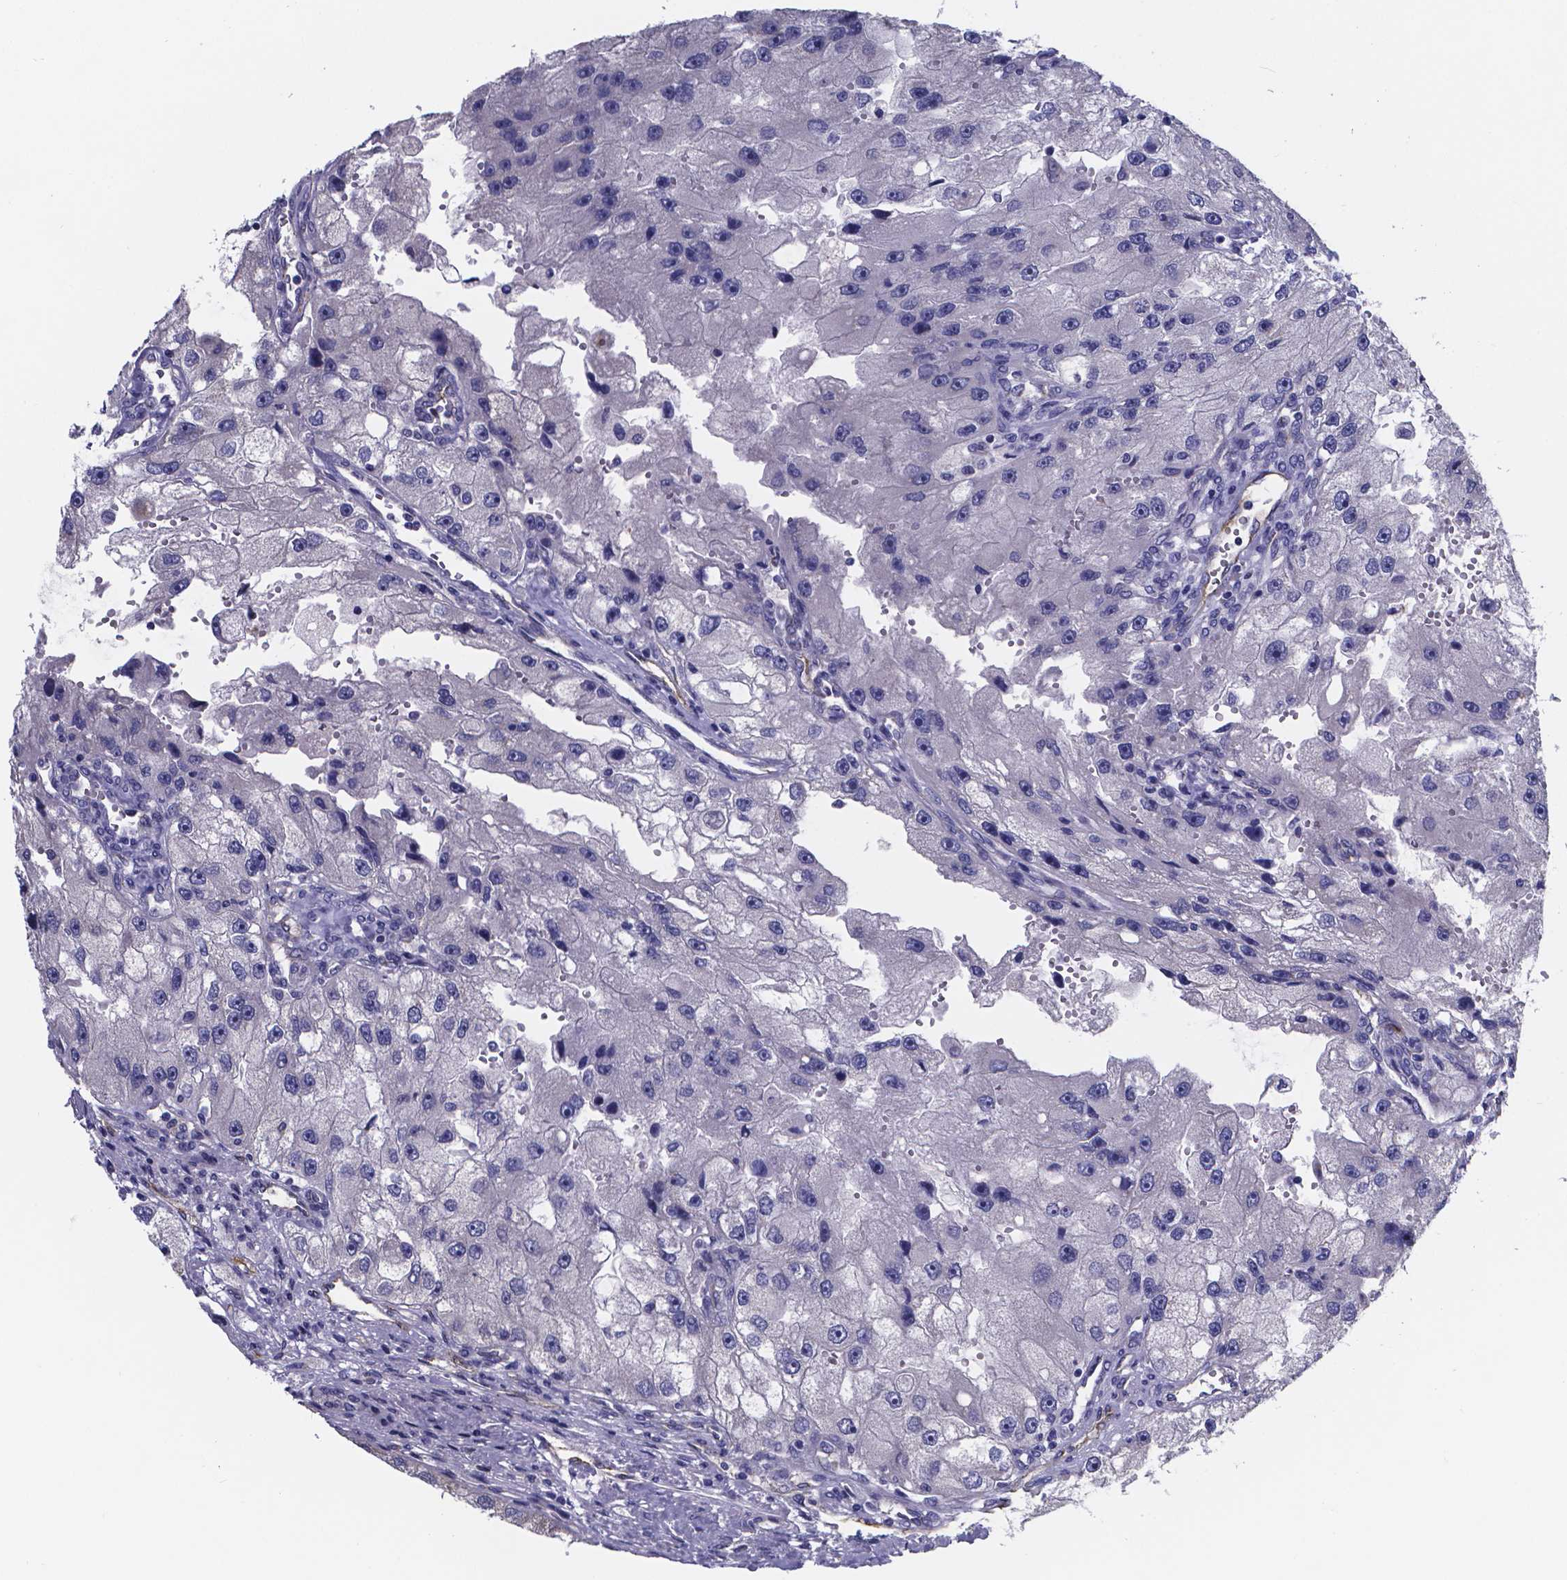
{"staining": {"intensity": "negative", "quantity": "none", "location": "none"}, "tissue": "renal cancer", "cell_type": "Tumor cells", "image_type": "cancer", "snomed": [{"axis": "morphology", "description": "Adenocarcinoma, NOS"}, {"axis": "topography", "description": "Kidney"}], "caption": "DAB immunohistochemical staining of renal adenocarcinoma reveals no significant expression in tumor cells. The staining was performed using DAB to visualize the protein expression in brown, while the nuclei were stained in blue with hematoxylin (Magnification: 20x).", "gene": "SFRP4", "patient": {"sex": "male", "age": 63}}